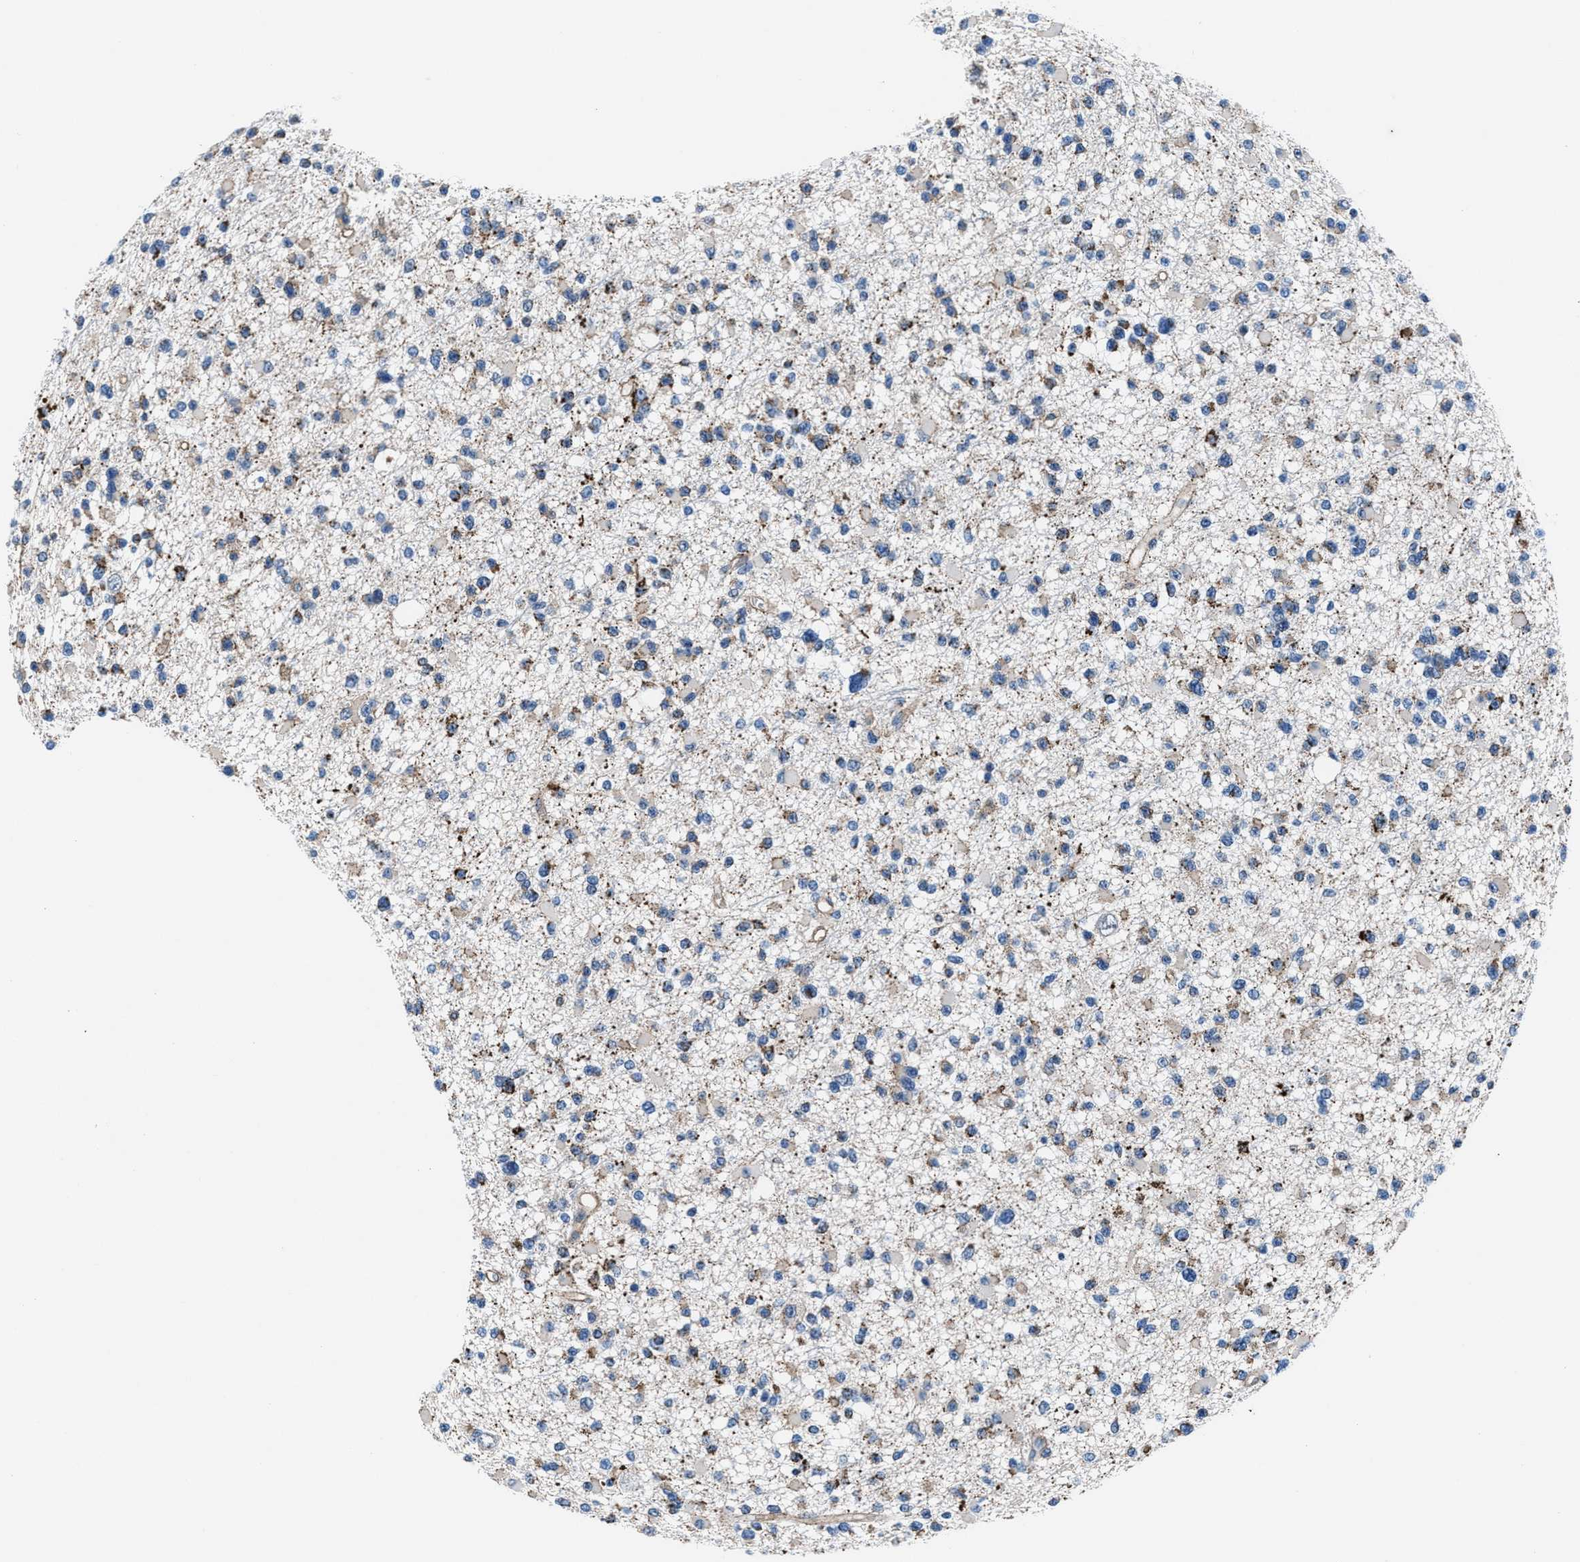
{"staining": {"intensity": "moderate", "quantity": "<25%", "location": "cytoplasmic/membranous"}, "tissue": "glioma", "cell_type": "Tumor cells", "image_type": "cancer", "snomed": [{"axis": "morphology", "description": "Glioma, malignant, Low grade"}, {"axis": "topography", "description": "Brain"}], "caption": "Moderate cytoplasmic/membranous staining is present in approximately <25% of tumor cells in glioma. Using DAB (3,3'-diaminobenzidine) (brown) and hematoxylin (blue) stains, captured at high magnification using brightfield microscopy.", "gene": "NKTR", "patient": {"sex": "female", "age": 22}}